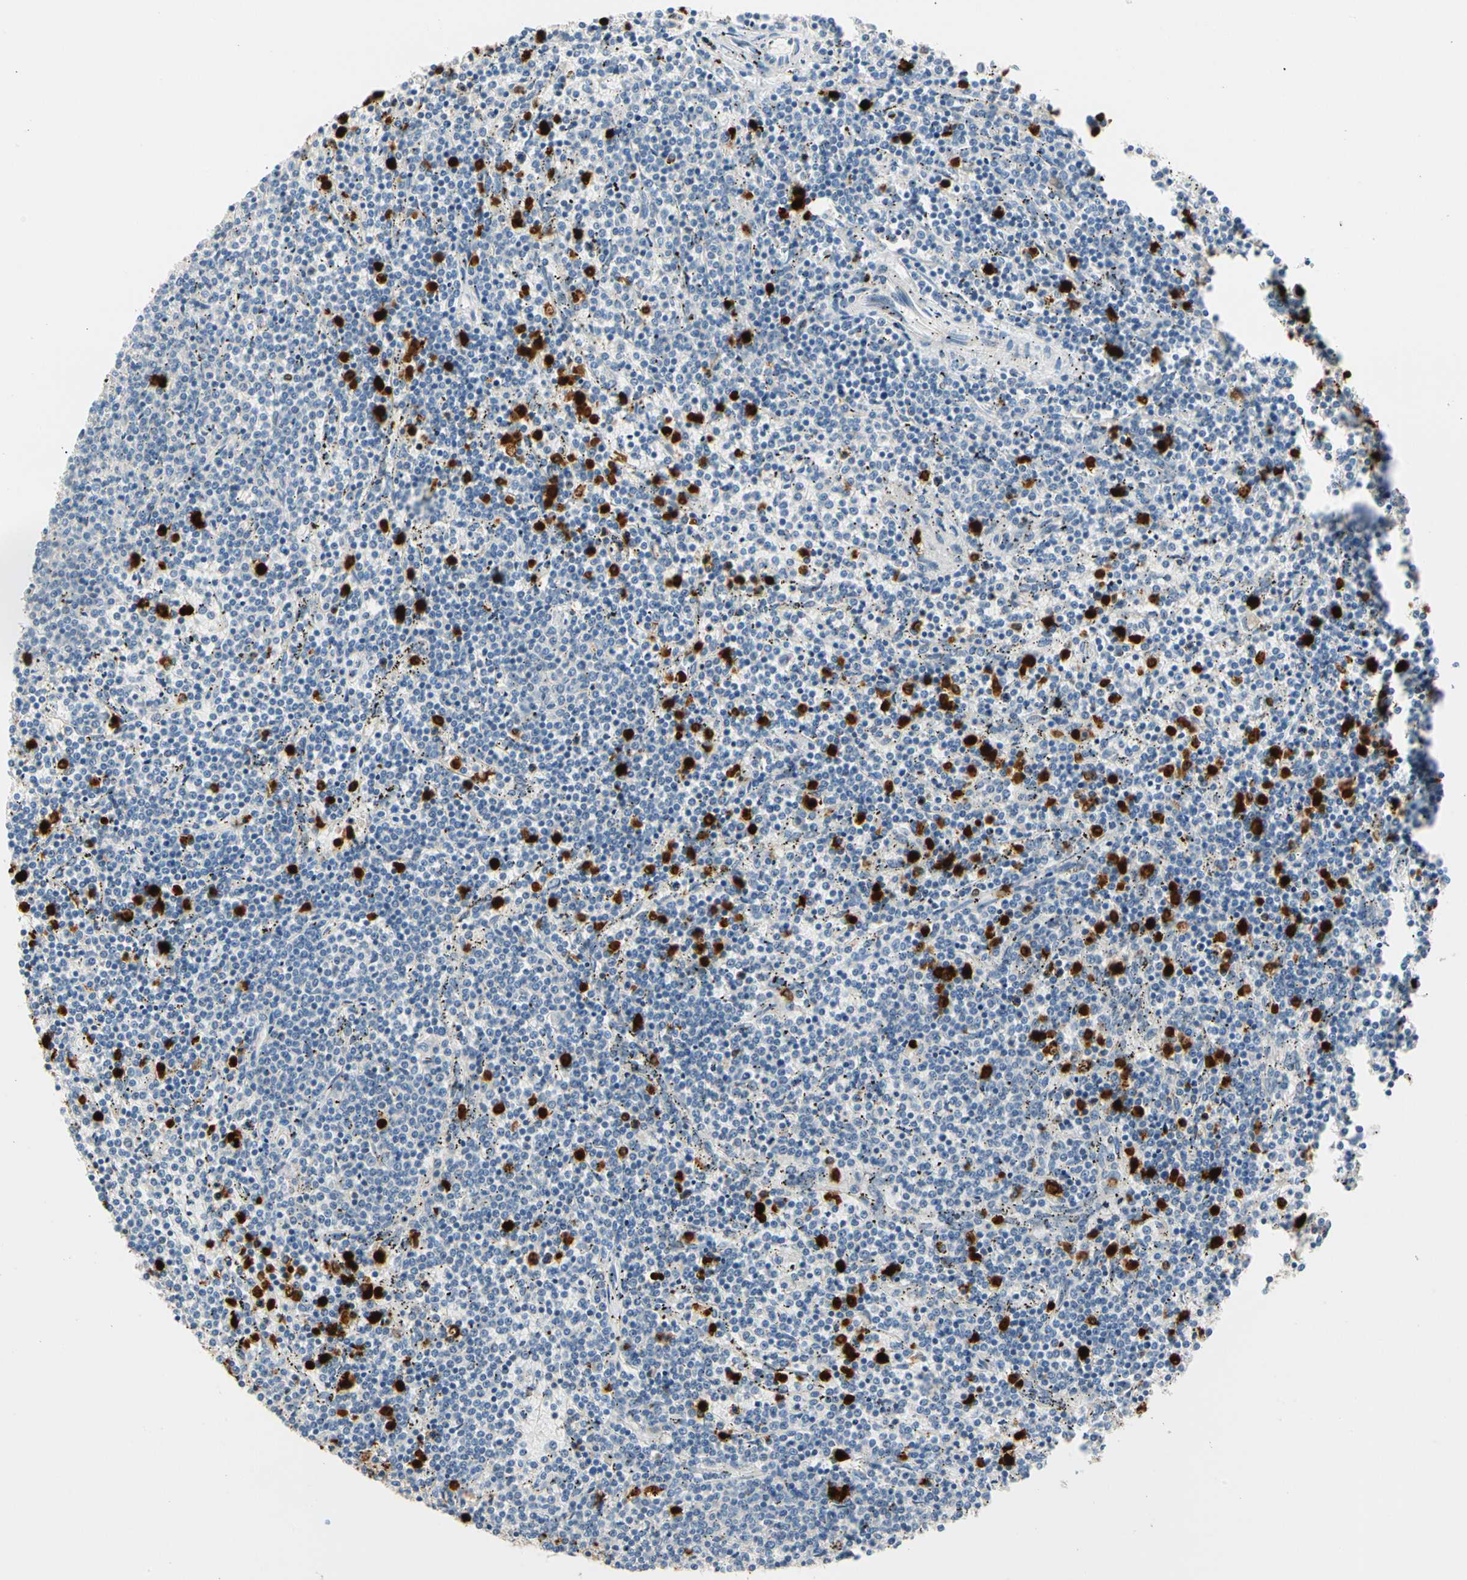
{"staining": {"intensity": "negative", "quantity": "none", "location": "none"}, "tissue": "lymphoma", "cell_type": "Tumor cells", "image_type": "cancer", "snomed": [{"axis": "morphology", "description": "Malignant lymphoma, non-Hodgkin's type, Low grade"}, {"axis": "topography", "description": "Spleen"}], "caption": "DAB (3,3'-diaminobenzidine) immunohistochemical staining of human lymphoma exhibits no significant expression in tumor cells. (Brightfield microscopy of DAB (3,3'-diaminobenzidine) immunohistochemistry (IHC) at high magnification).", "gene": "TRAF5", "patient": {"sex": "female", "age": 50}}